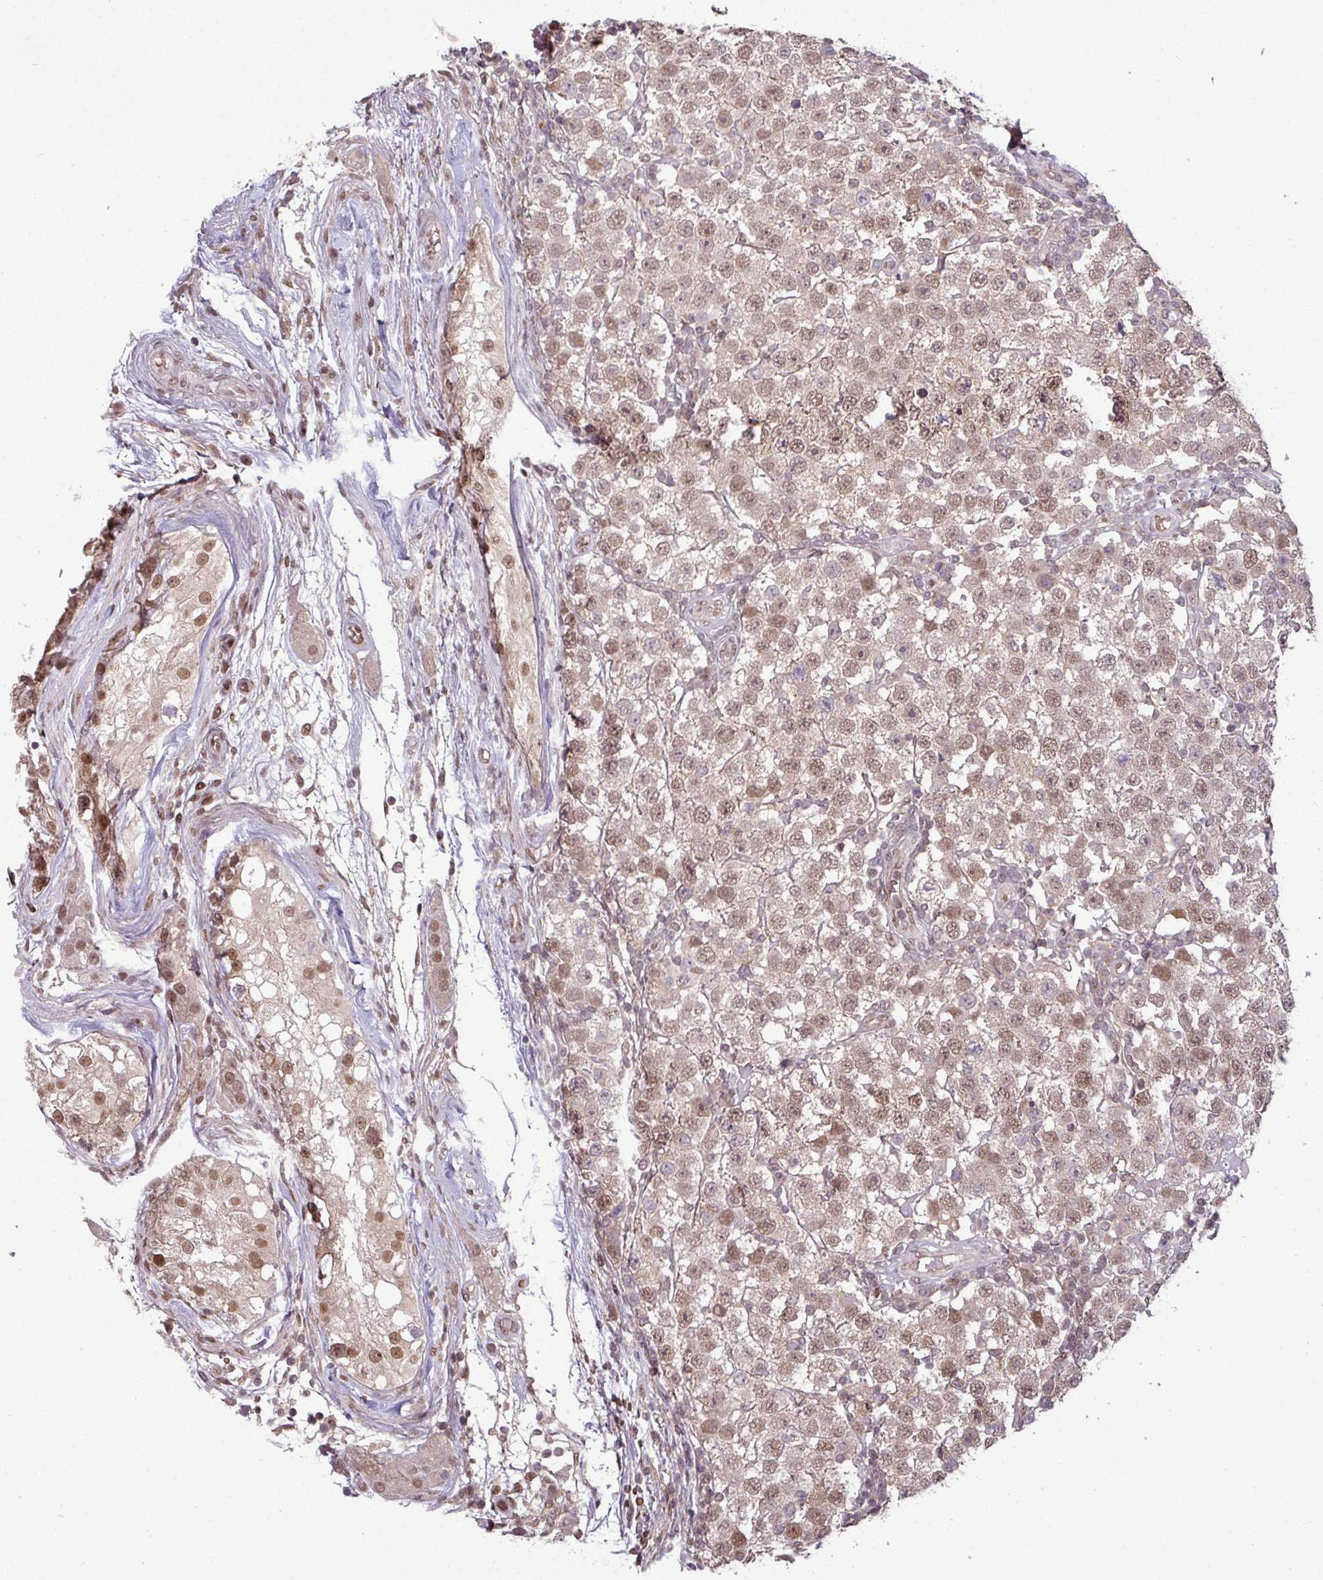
{"staining": {"intensity": "moderate", "quantity": "25%-75%", "location": "nuclear"}, "tissue": "testis cancer", "cell_type": "Tumor cells", "image_type": "cancer", "snomed": [{"axis": "morphology", "description": "Seminoma, NOS"}, {"axis": "topography", "description": "Testis"}], "caption": "Protein staining demonstrates moderate nuclear staining in about 25%-75% of tumor cells in testis cancer.", "gene": "CIC", "patient": {"sex": "male", "age": 34}}